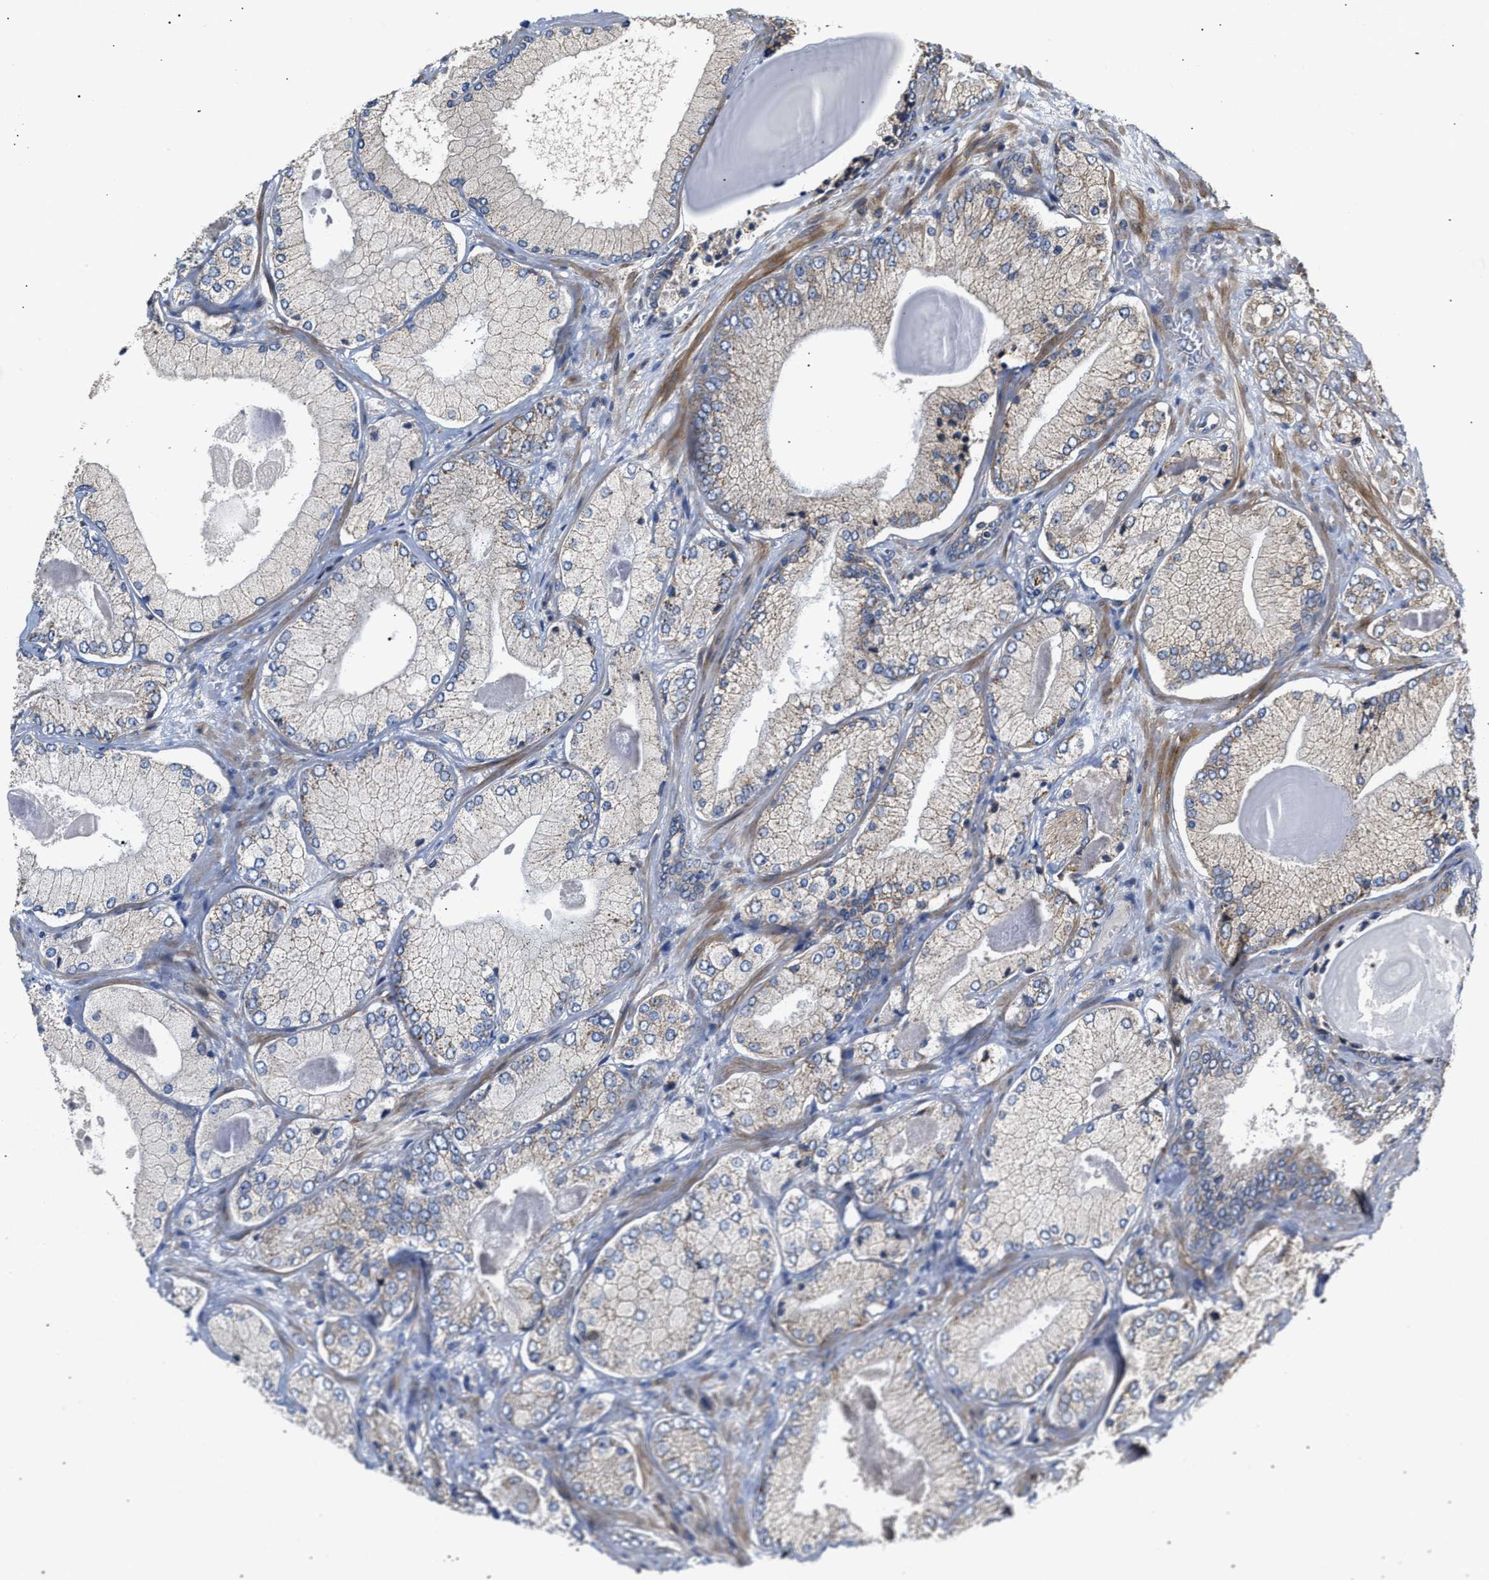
{"staining": {"intensity": "negative", "quantity": "none", "location": "none"}, "tissue": "prostate cancer", "cell_type": "Tumor cells", "image_type": "cancer", "snomed": [{"axis": "morphology", "description": "Adenocarcinoma, Low grade"}, {"axis": "topography", "description": "Prostate"}], "caption": "An immunohistochemistry micrograph of prostate low-grade adenocarcinoma is shown. There is no staining in tumor cells of prostate low-grade adenocarcinoma.", "gene": "MALSU1", "patient": {"sex": "male", "age": 65}}